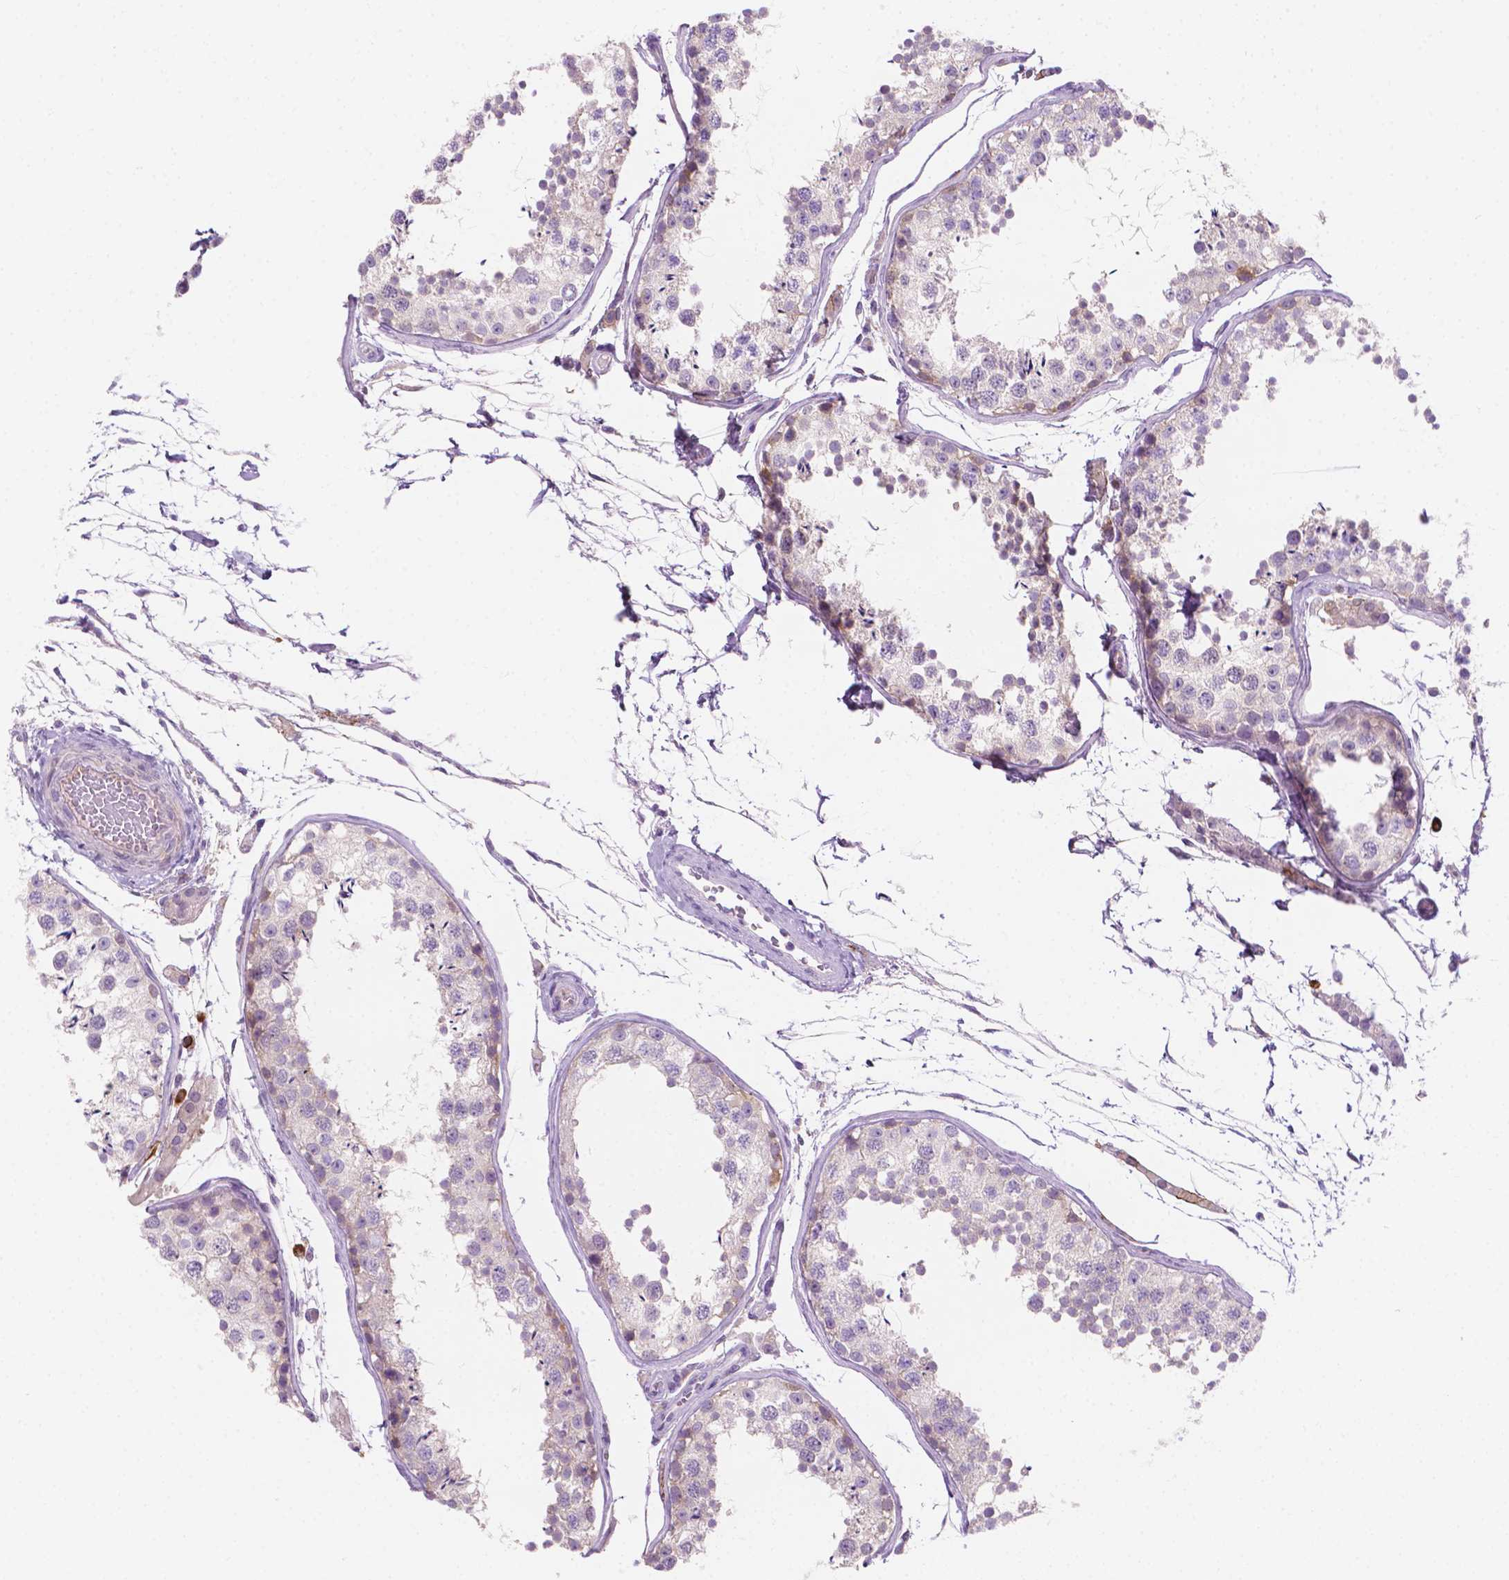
{"staining": {"intensity": "negative", "quantity": "none", "location": "none"}, "tissue": "testis", "cell_type": "Cells in seminiferous ducts", "image_type": "normal", "snomed": [{"axis": "morphology", "description": "Normal tissue, NOS"}, {"axis": "topography", "description": "Testis"}], "caption": "DAB immunohistochemical staining of normal testis exhibits no significant staining in cells in seminiferous ducts.", "gene": "EPPK1", "patient": {"sex": "male", "age": 29}}